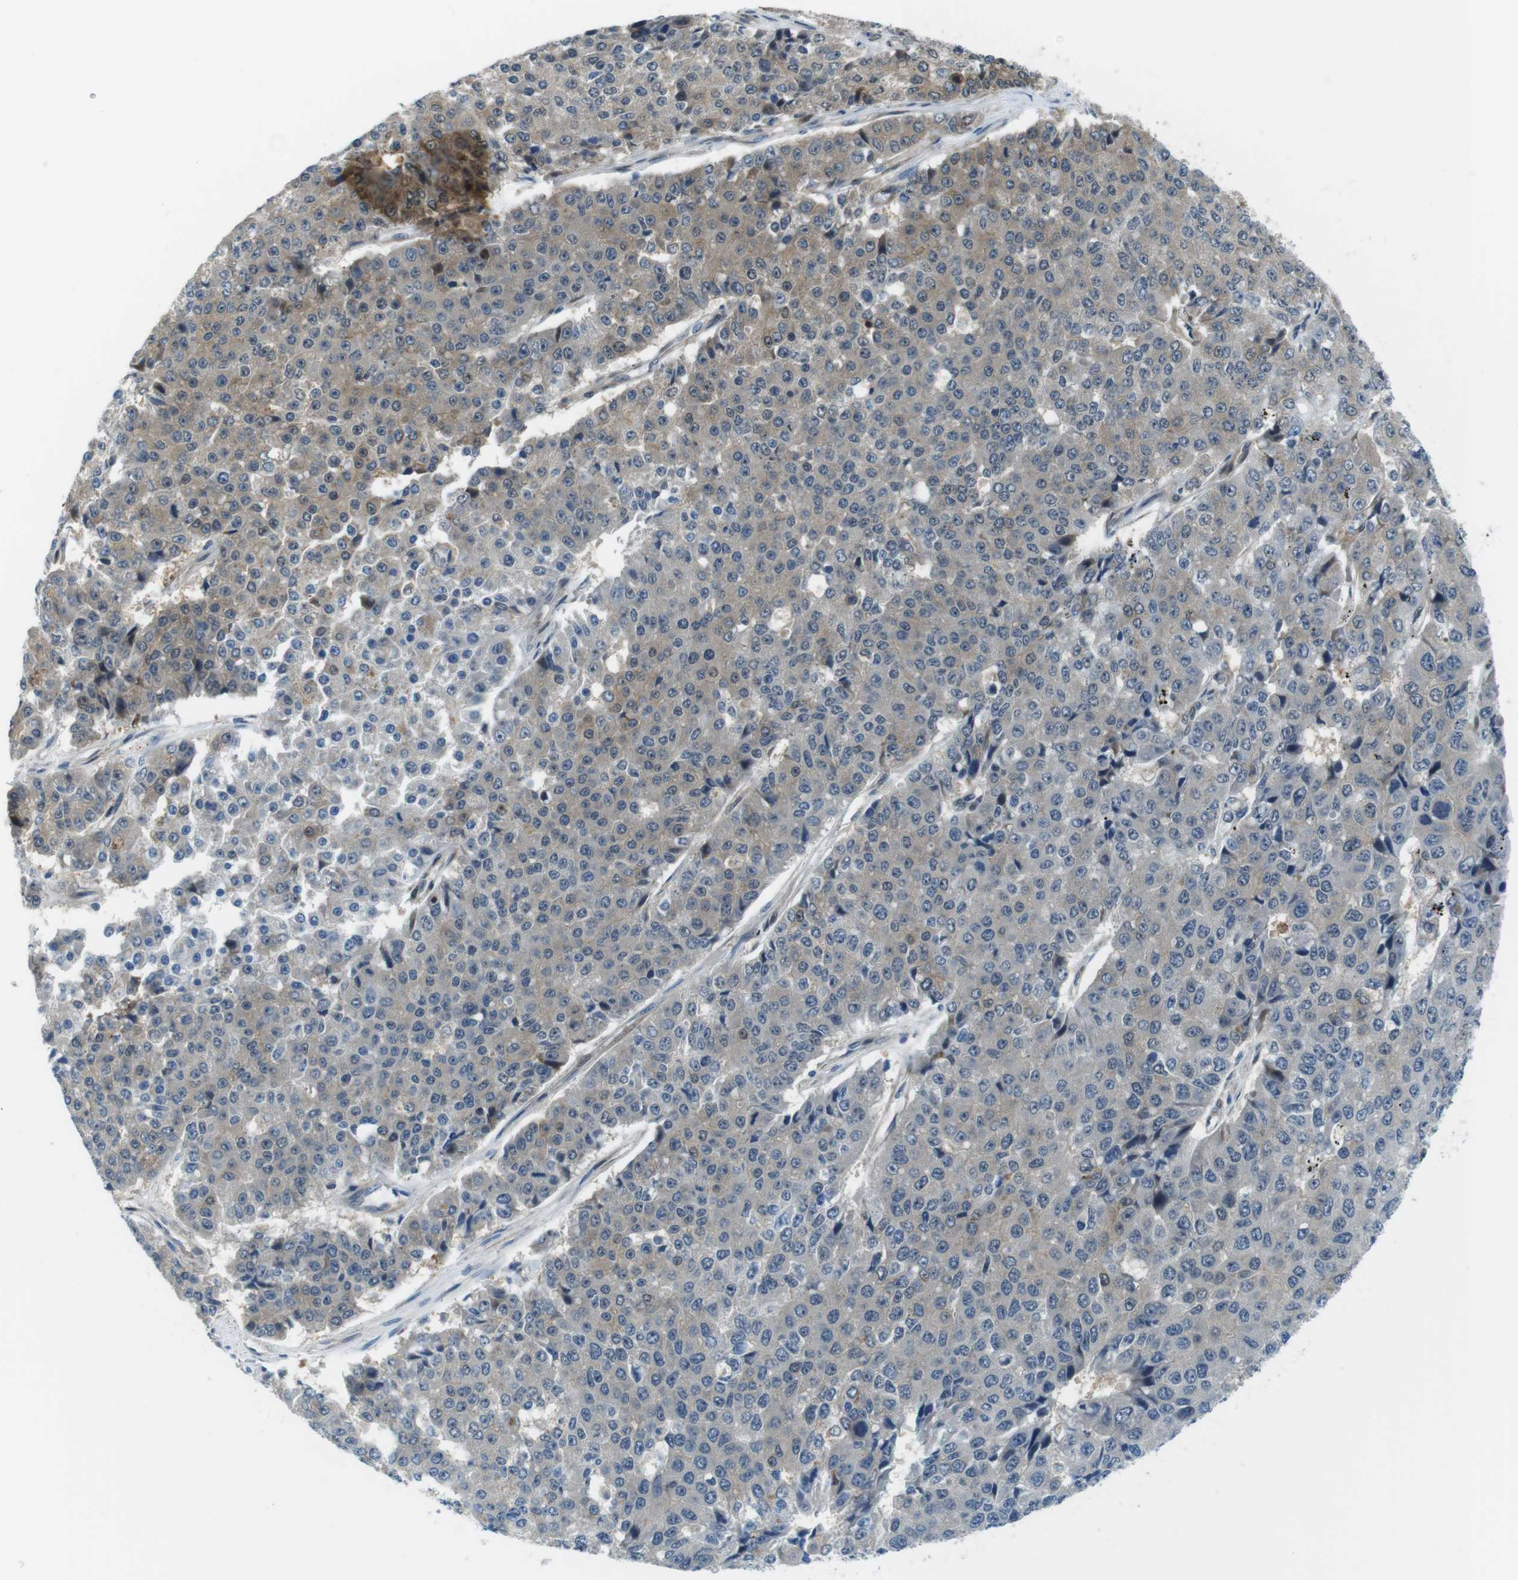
{"staining": {"intensity": "moderate", "quantity": "<25%", "location": "cytoplasmic/membranous"}, "tissue": "pancreatic cancer", "cell_type": "Tumor cells", "image_type": "cancer", "snomed": [{"axis": "morphology", "description": "Adenocarcinoma, NOS"}, {"axis": "topography", "description": "Pancreas"}], "caption": "Protein staining reveals moderate cytoplasmic/membranous positivity in about <25% of tumor cells in pancreatic adenocarcinoma.", "gene": "TES", "patient": {"sex": "male", "age": 50}}